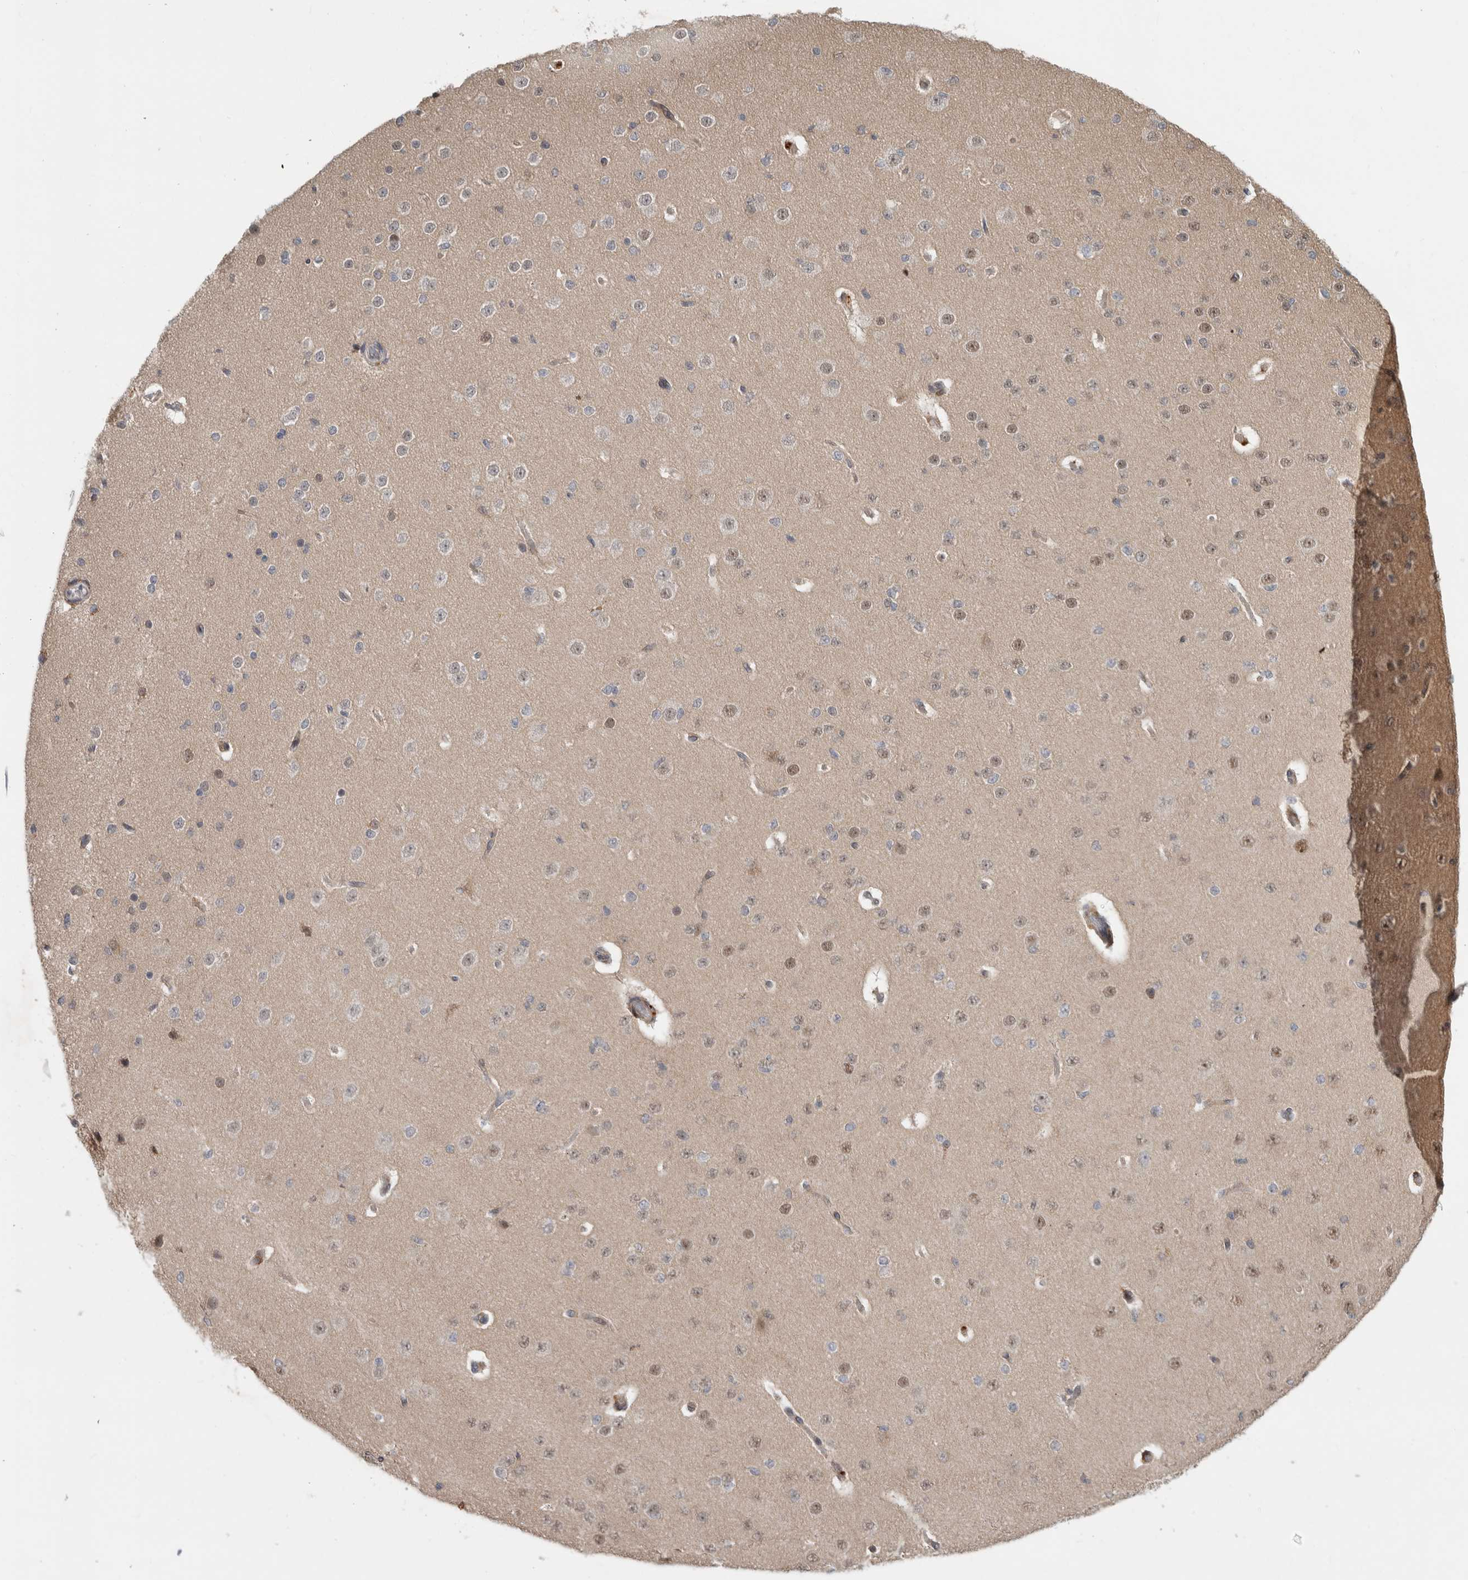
{"staining": {"intensity": "weak", "quantity": ">75%", "location": "cytoplasmic/membranous,nuclear"}, "tissue": "cerebral cortex", "cell_type": "Endothelial cells", "image_type": "normal", "snomed": [{"axis": "morphology", "description": "Normal tissue, NOS"}, {"axis": "morphology", "description": "Developmental malformation"}, {"axis": "topography", "description": "Cerebral cortex"}], "caption": "High-magnification brightfield microscopy of benign cerebral cortex stained with DAB (3,3'-diaminobenzidine) (brown) and counterstained with hematoxylin (blue). endothelial cells exhibit weak cytoplasmic/membranous,nuclear positivity is seen in approximately>75% of cells. The protein is shown in brown color, while the nuclei are stained blue.", "gene": "NAB2", "patient": {"sex": "female", "age": 30}}